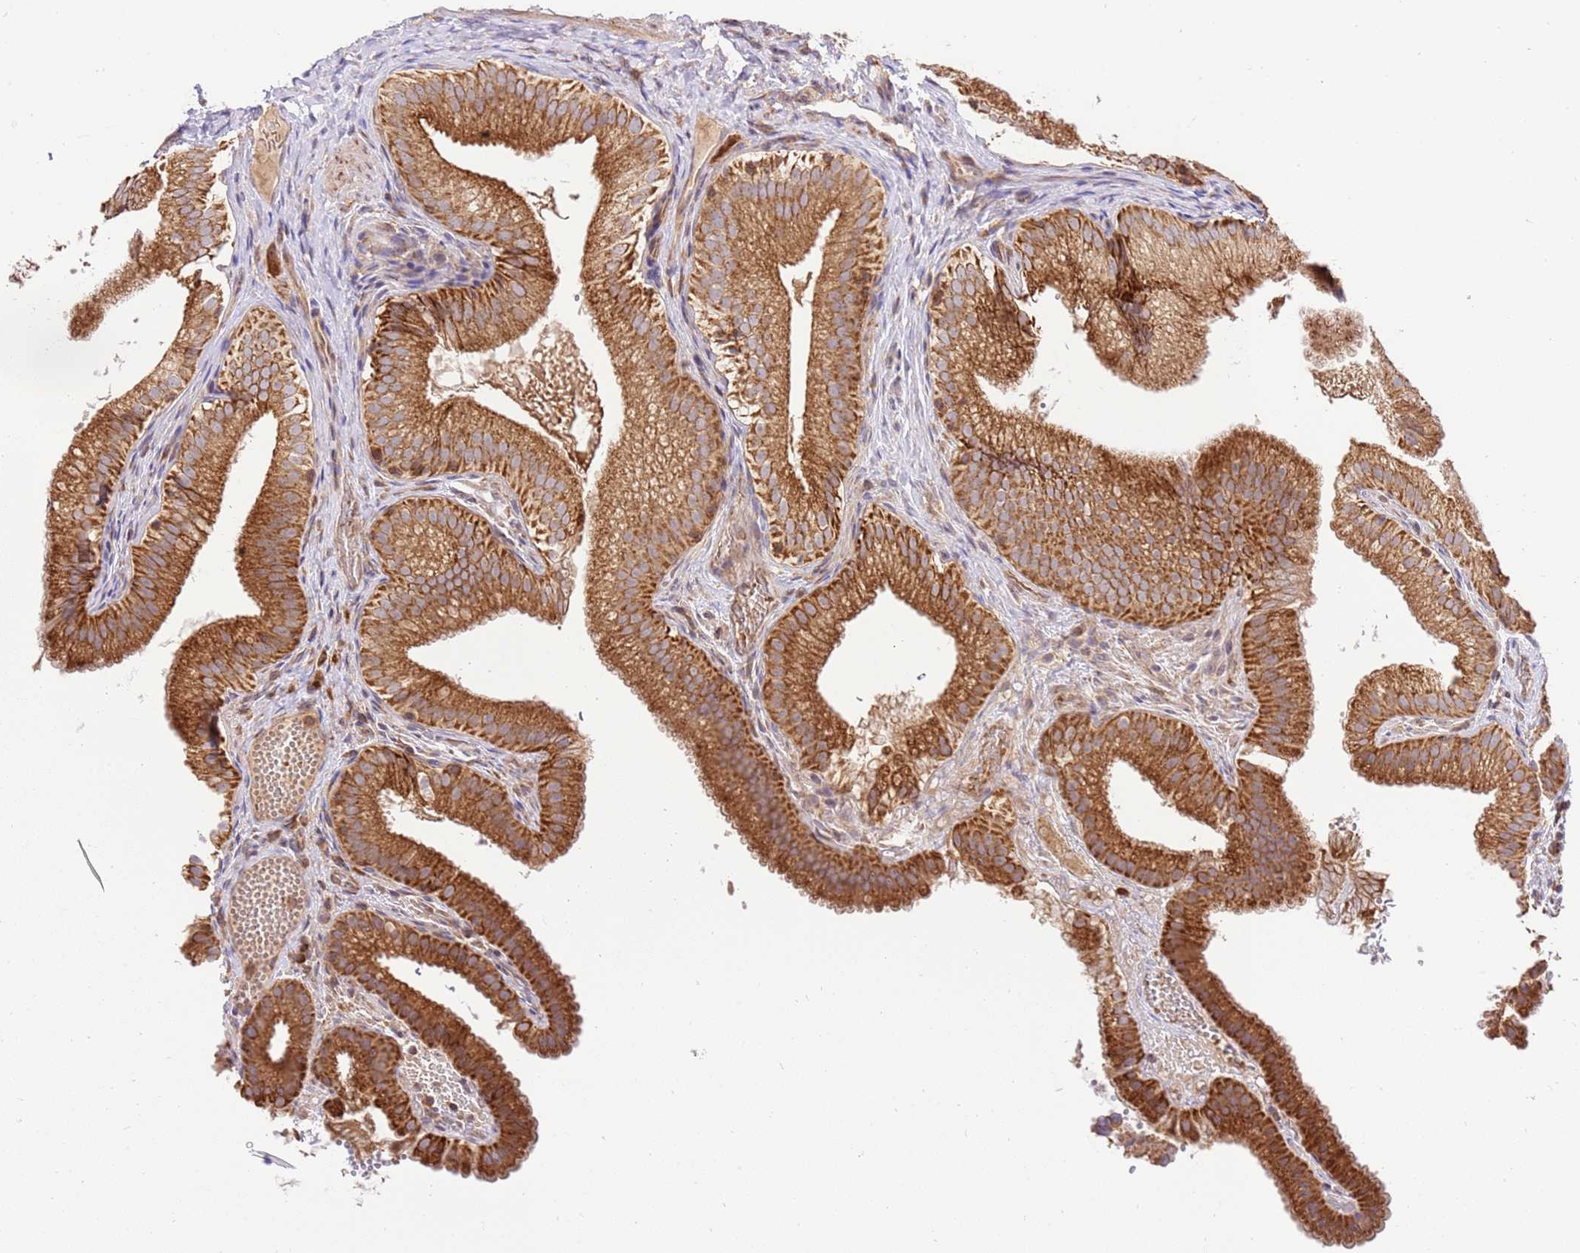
{"staining": {"intensity": "strong", "quantity": ">75%", "location": "cytoplasmic/membranous"}, "tissue": "gallbladder", "cell_type": "Glandular cells", "image_type": "normal", "snomed": [{"axis": "morphology", "description": "Normal tissue, NOS"}, {"axis": "topography", "description": "Gallbladder"}], "caption": "Strong cytoplasmic/membranous expression is appreciated in approximately >75% of glandular cells in normal gallbladder.", "gene": "SPATA2L", "patient": {"sex": "female", "age": 30}}